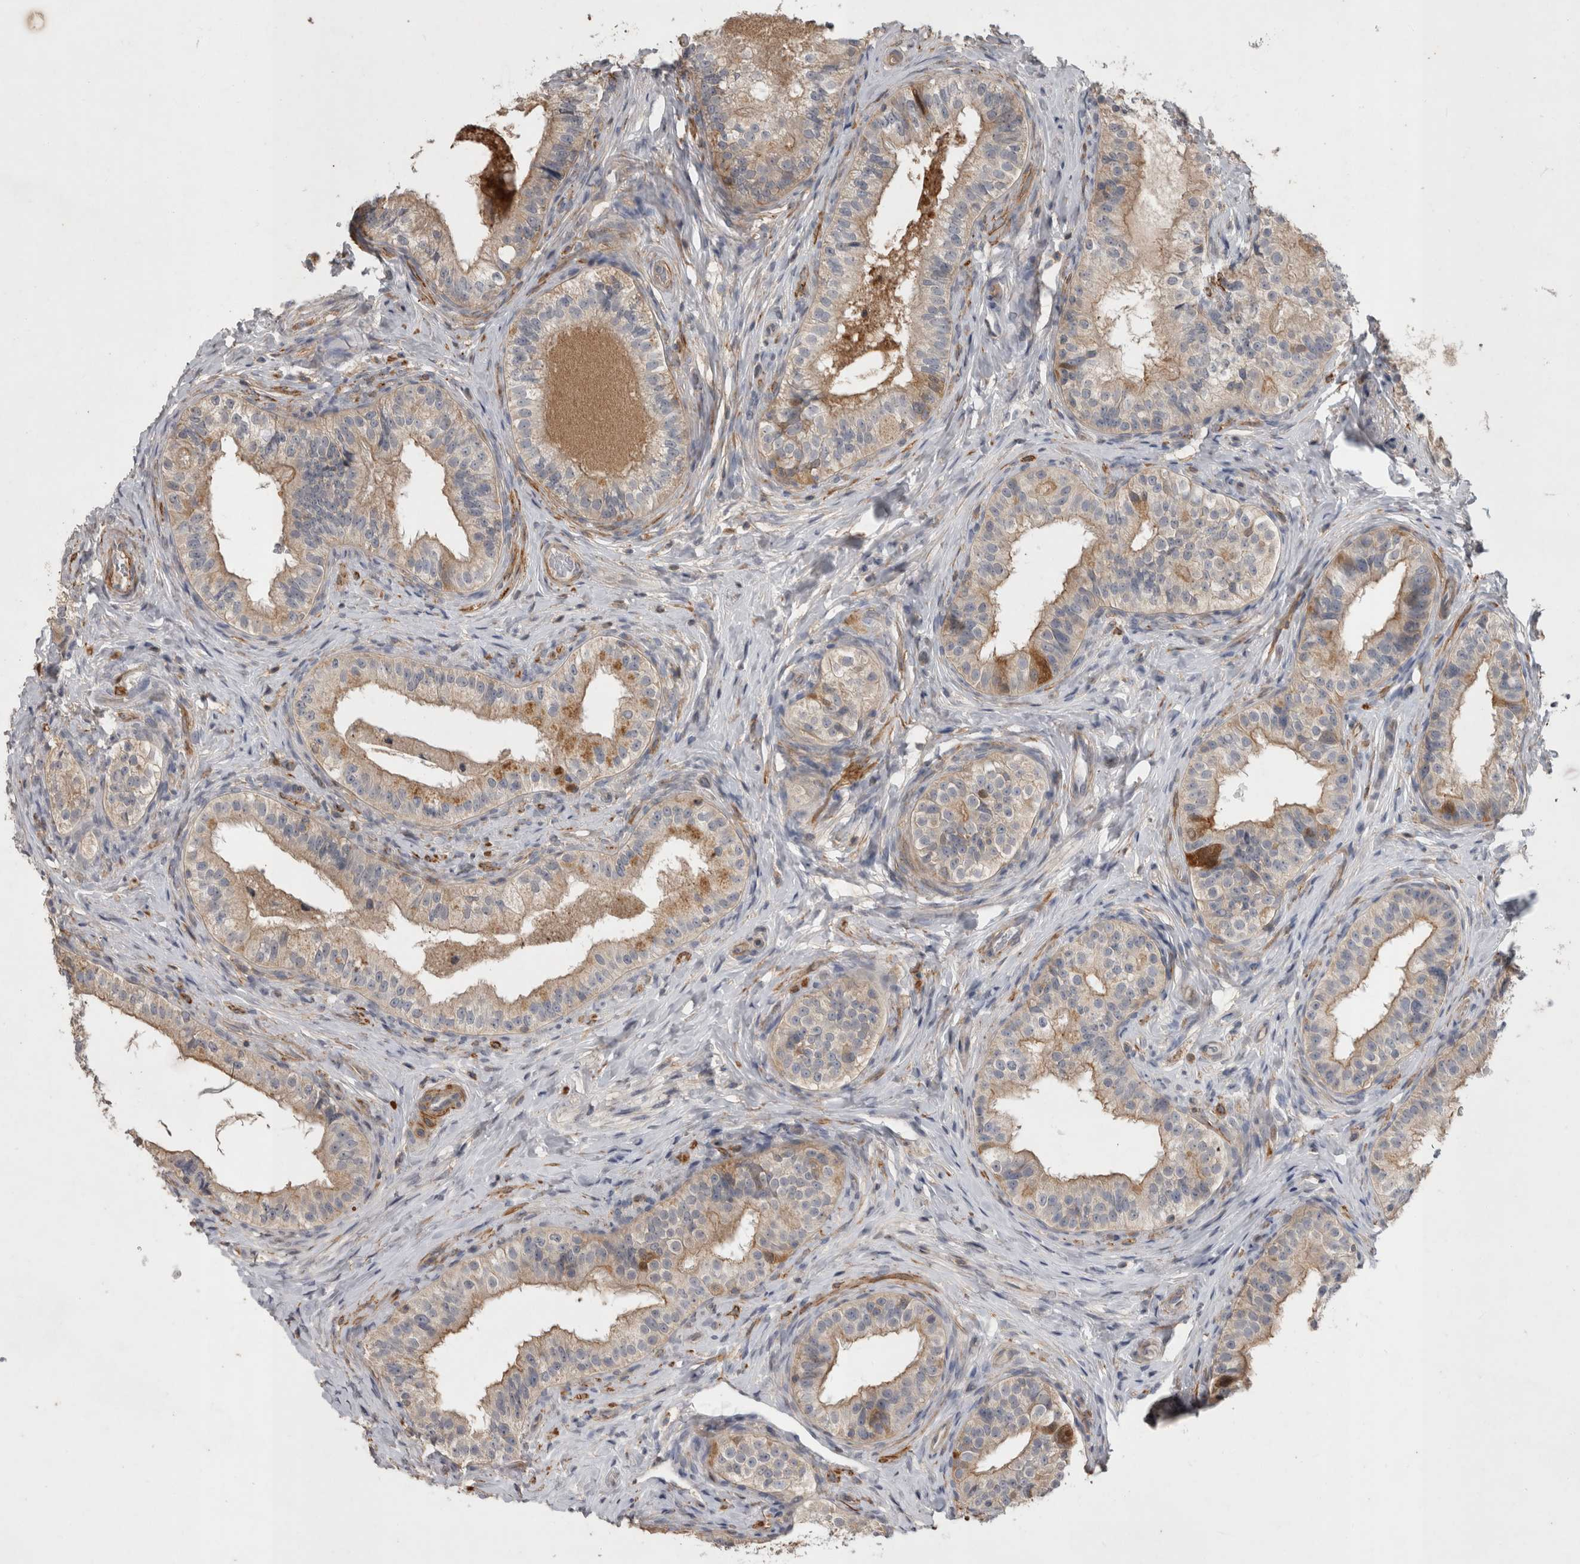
{"staining": {"intensity": "weak", "quantity": "25%-75%", "location": "cytoplasmic/membranous"}, "tissue": "epididymis", "cell_type": "Glandular cells", "image_type": "normal", "snomed": [{"axis": "morphology", "description": "Normal tissue, NOS"}, {"axis": "topography", "description": "Epididymis"}], "caption": "Epididymis stained for a protein (brown) demonstrates weak cytoplasmic/membranous positive expression in about 25%-75% of glandular cells.", "gene": "SPATA48", "patient": {"sex": "male", "age": 49}}